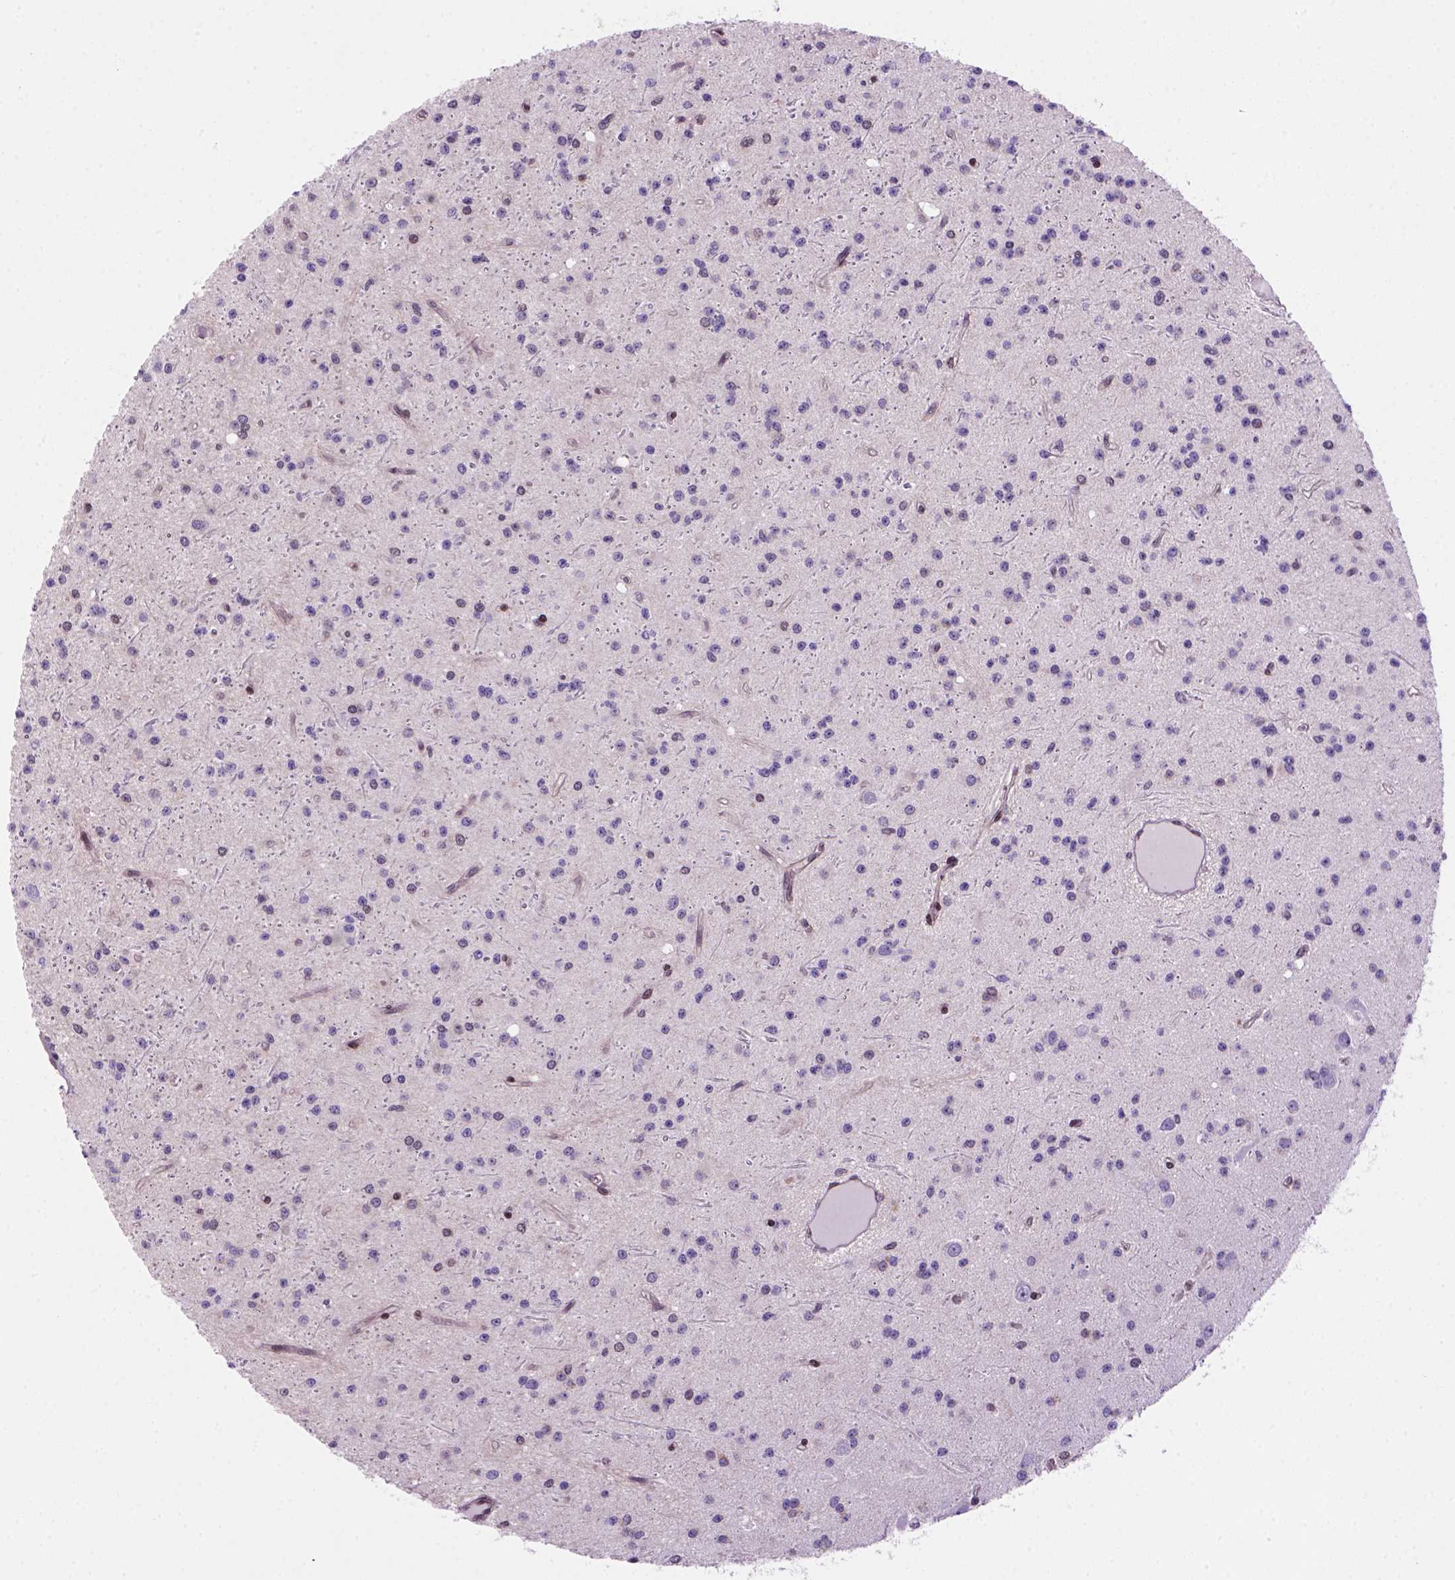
{"staining": {"intensity": "negative", "quantity": "none", "location": "none"}, "tissue": "glioma", "cell_type": "Tumor cells", "image_type": "cancer", "snomed": [{"axis": "morphology", "description": "Glioma, malignant, Low grade"}, {"axis": "topography", "description": "Brain"}], "caption": "Tumor cells are negative for brown protein staining in malignant glioma (low-grade).", "gene": "MGMT", "patient": {"sex": "male", "age": 27}}